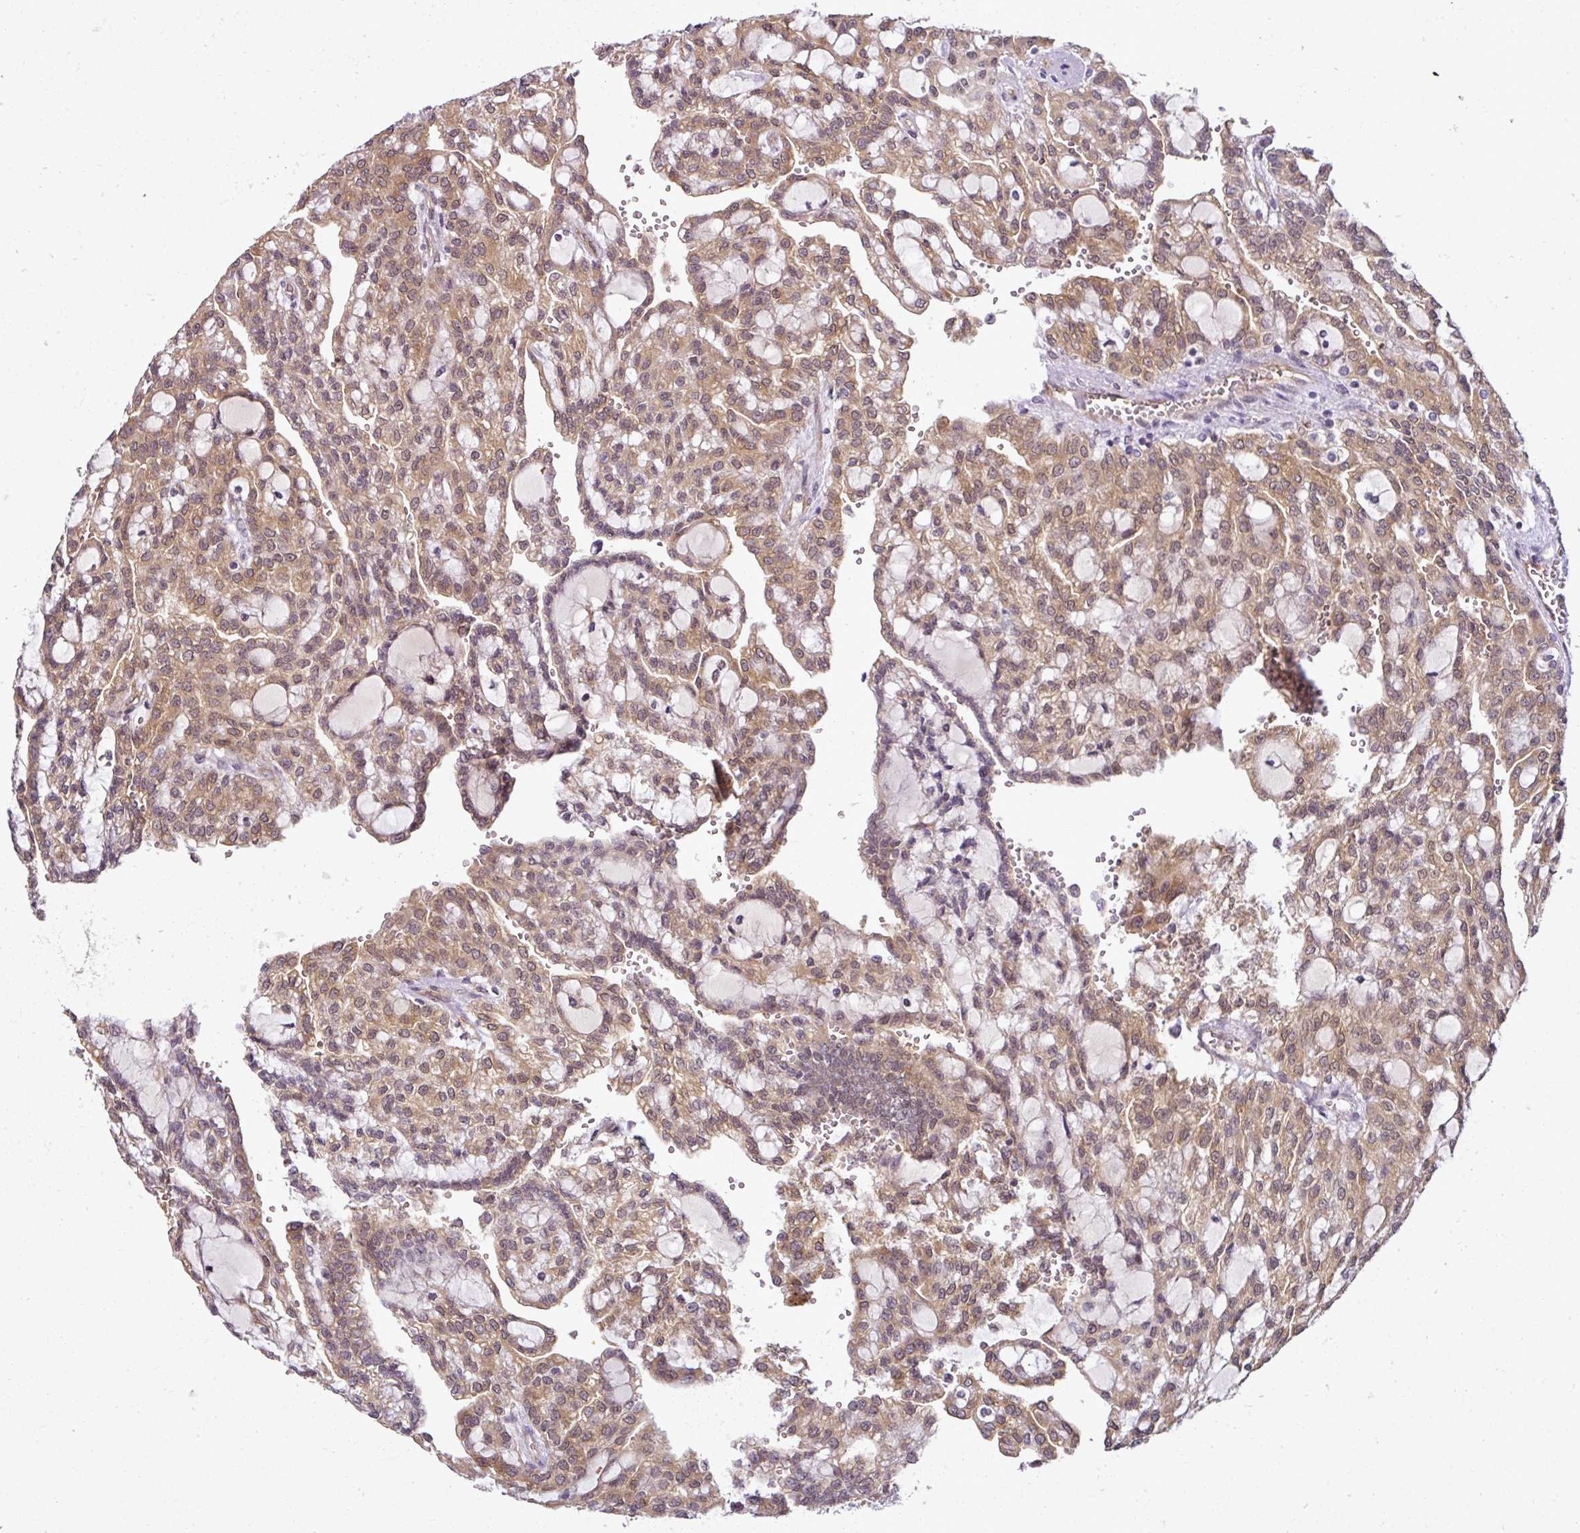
{"staining": {"intensity": "moderate", "quantity": ">75%", "location": "cytoplasmic/membranous,nuclear"}, "tissue": "renal cancer", "cell_type": "Tumor cells", "image_type": "cancer", "snomed": [{"axis": "morphology", "description": "Adenocarcinoma, NOS"}, {"axis": "topography", "description": "Kidney"}], "caption": "Adenocarcinoma (renal) stained with a brown dye demonstrates moderate cytoplasmic/membranous and nuclear positive staining in about >75% of tumor cells.", "gene": "RBM4B", "patient": {"sex": "male", "age": 63}}